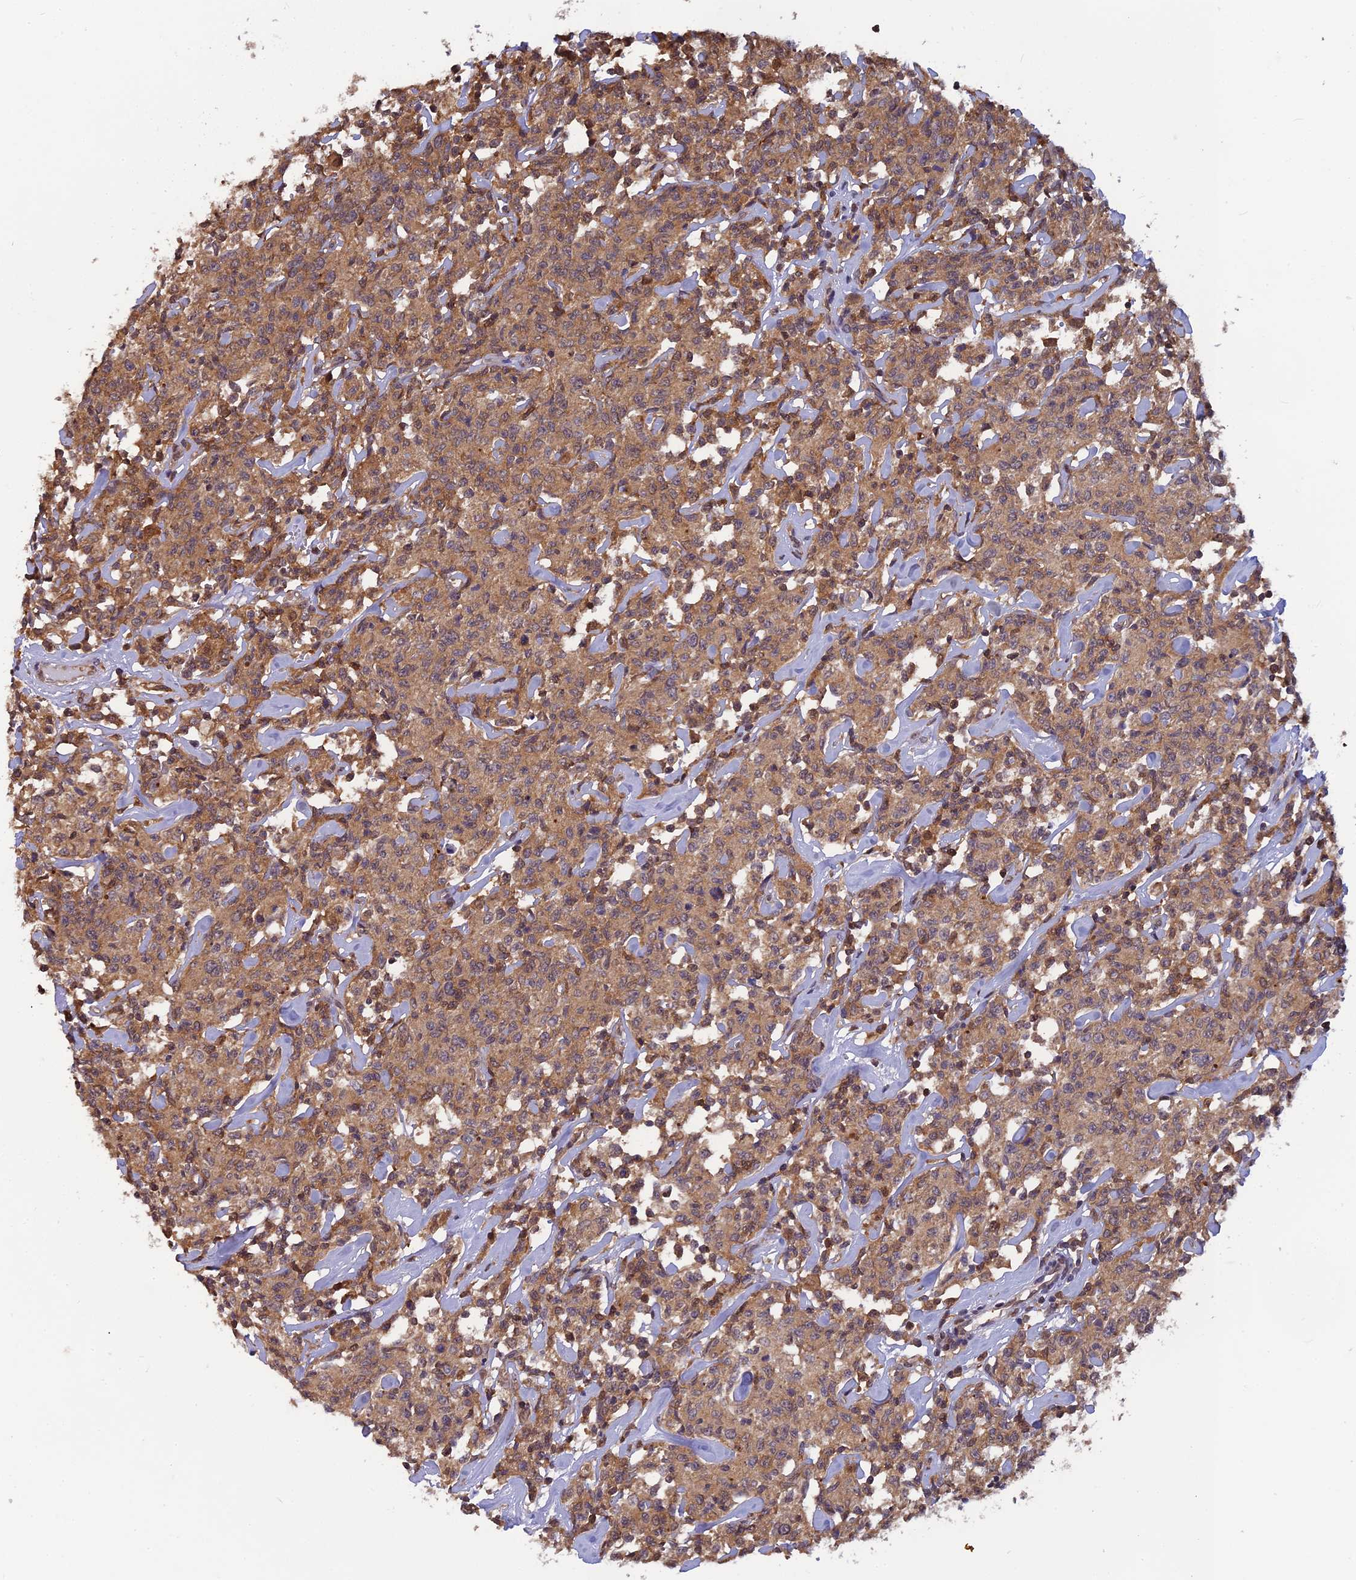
{"staining": {"intensity": "weak", "quantity": ">75%", "location": "cytoplasmic/membranous,nuclear"}, "tissue": "lymphoma", "cell_type": "Tumor cells", "image_type": "cancer", "snomed": [{"axis": "morphology", "description": "Malignant lymphoma, non-Hodgkin's type, Low grade"}, {"axis": "topography", "description": "Small intestine"}], "caption": "Lymphoma stained with DAB immunohistochemistry (IHC) exhibits low levels of weak cytoplasmic/membranous and nuclear positivity in approximately >75% of tumor cells. The staining was performed using DAB to visualize the protein expression in brown, while the nuclei were stained in blue with hematoxylin (Magnification: 20x).", "gene": "HINT1", "patient": {"sex": "female", "age": 59}}